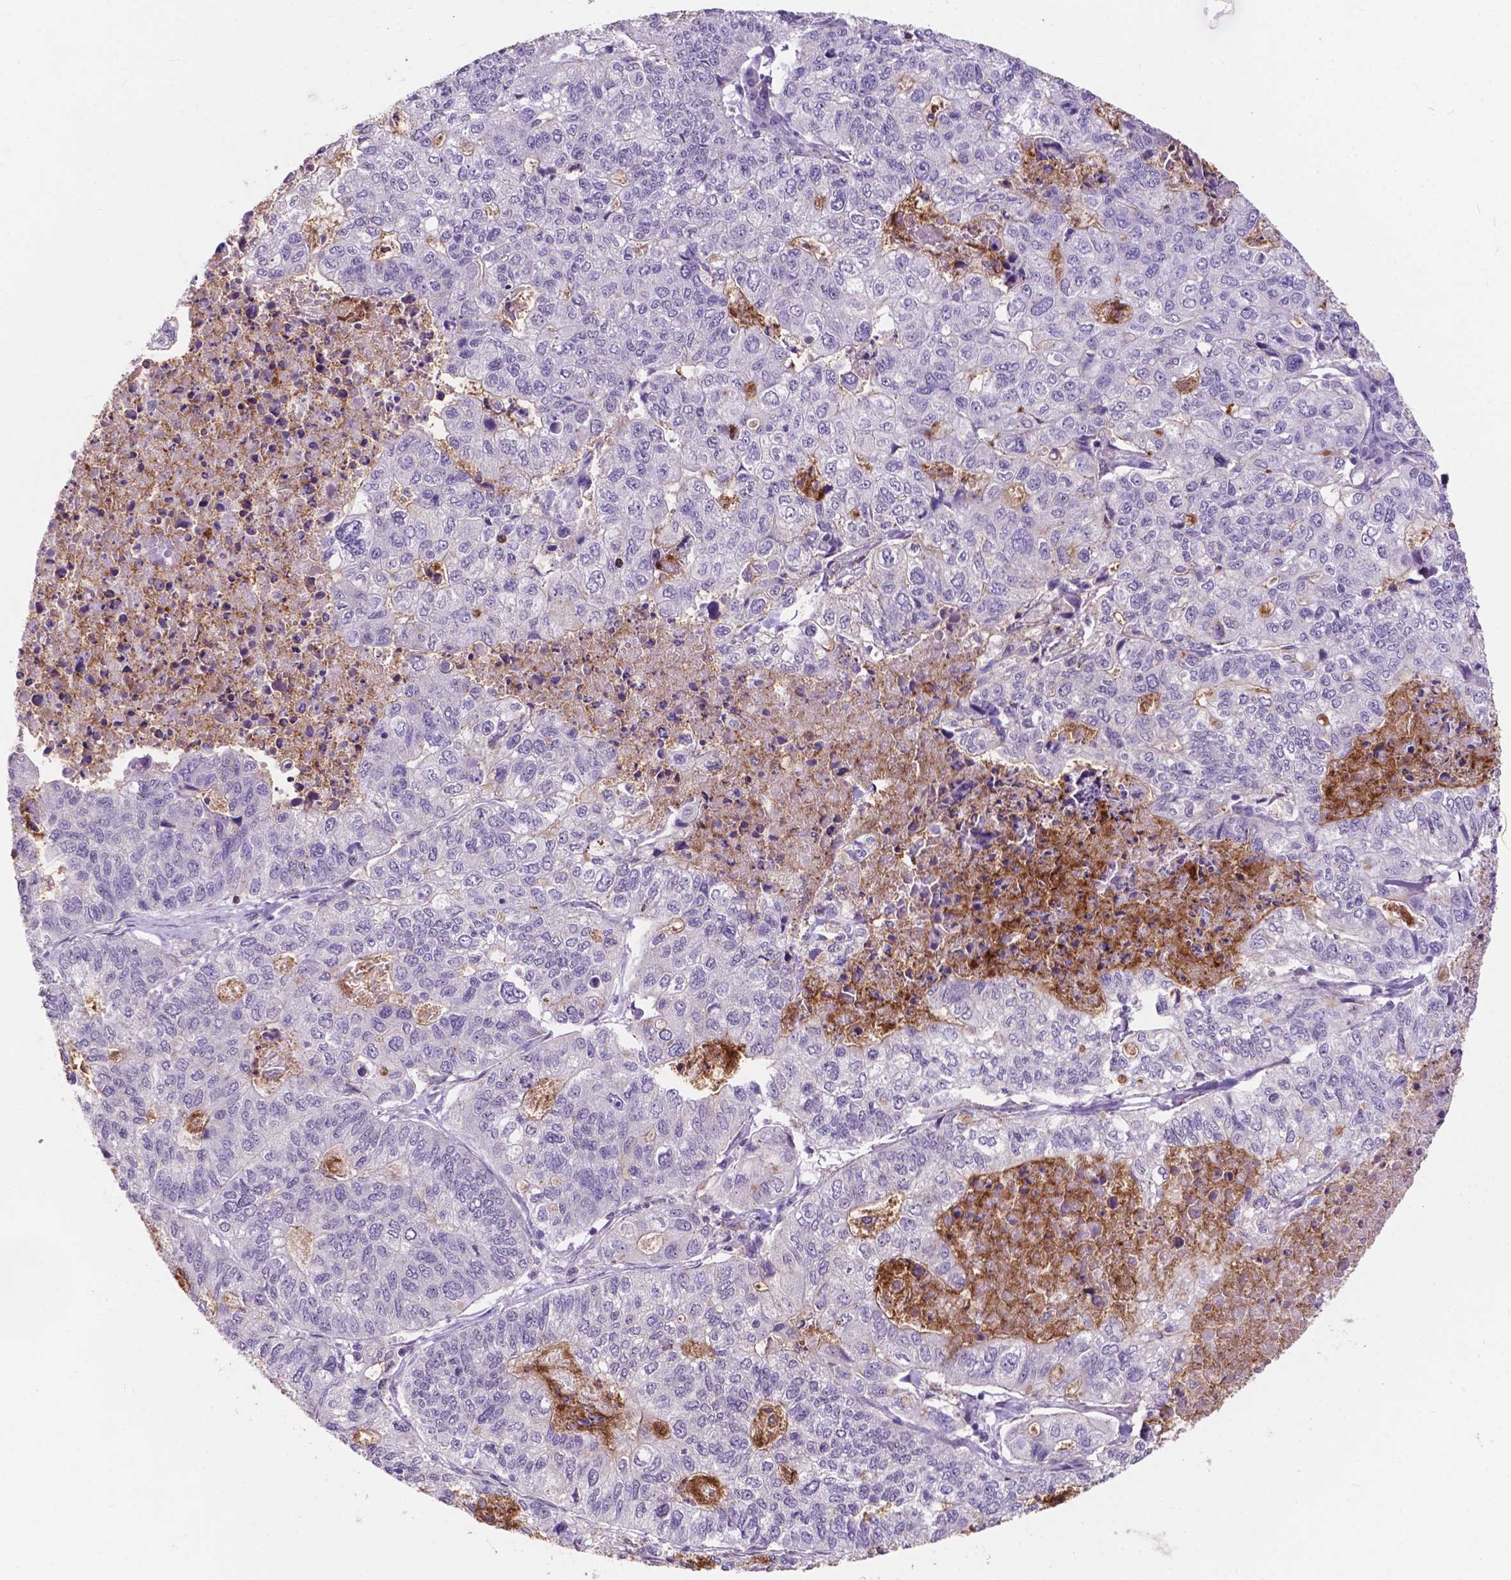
{"staining": {"intensity": "negative", "quantity": "none", "location": "none"}, "tissue": "stomach cancer", "cell_type": "Tumor cells", "image_type": "cancer", "snomed": [{"axis": "morphology", "description": "Adenocarcinoma, NOS"}, {"axis": "topography", "description": "Stomach, upper"}], "caption": "The photomicrograph demonstrates no significant staining in tumor cells of stomach cancer (adenocarcinoma).", "gene": "PLSCR1", "patient": {"sex": "female", "age": 67}}